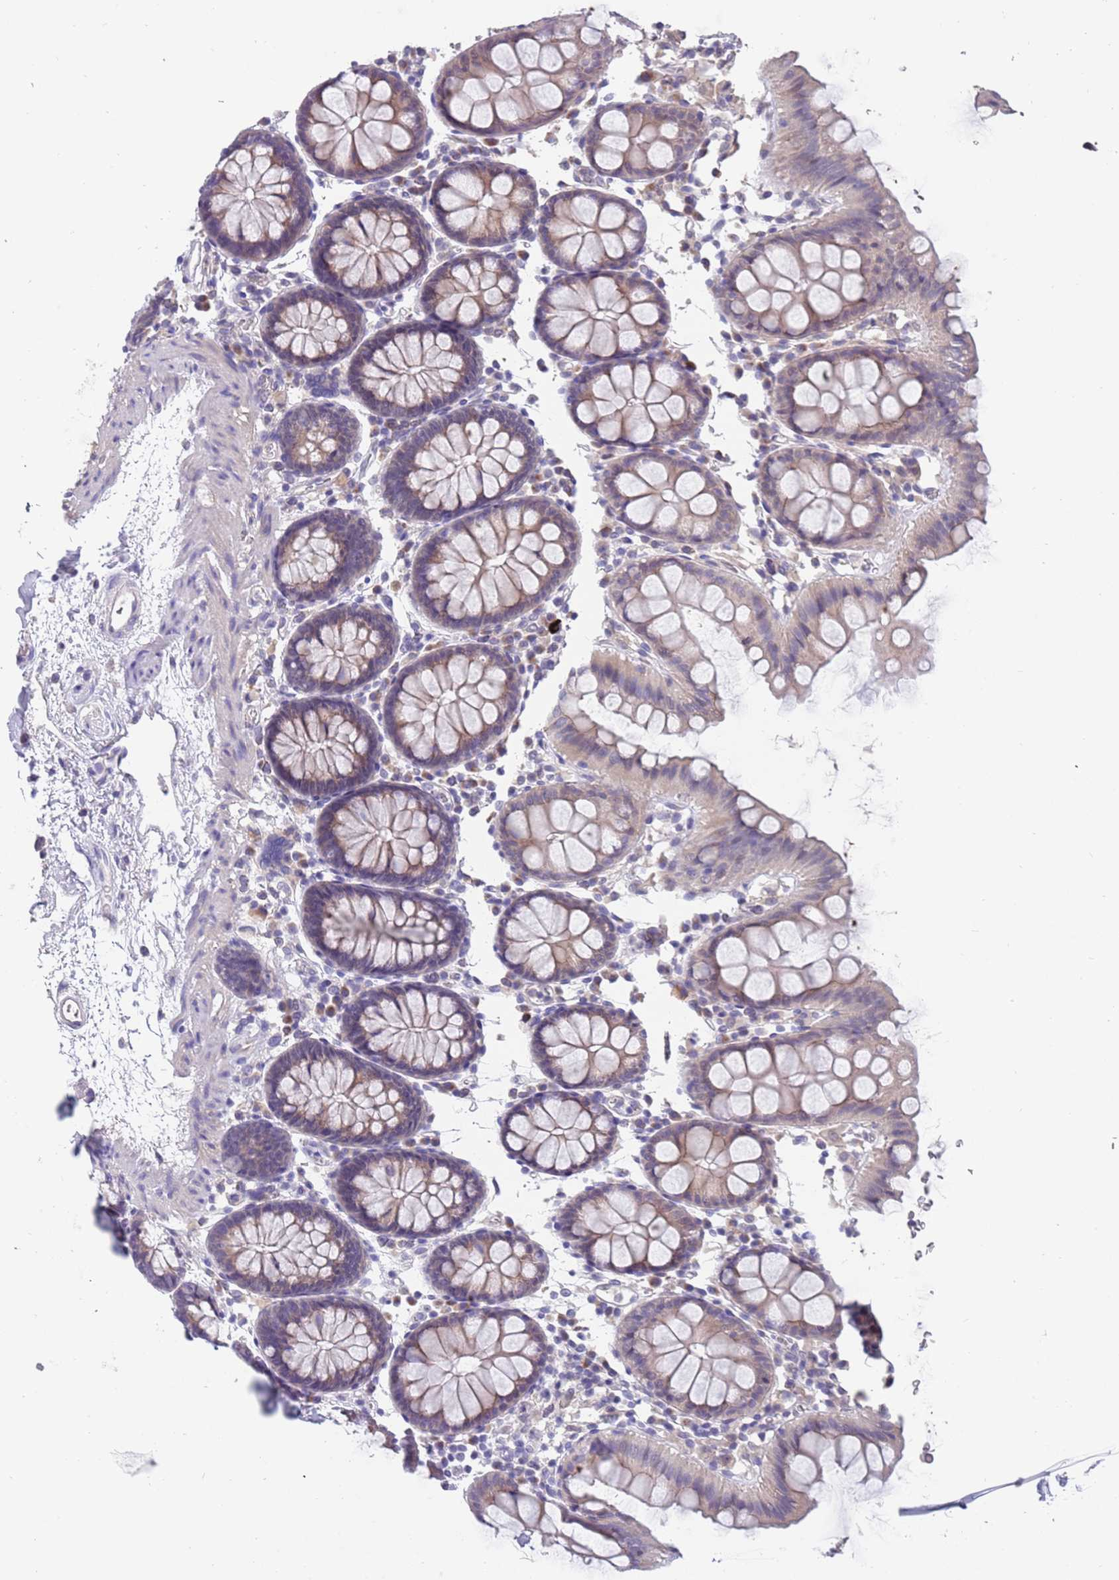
{"staining": {"intensity": "negative", "quantity": "none", "location": "none"}, "tissue": "colon", "cell_type": "Endothelial cells", "image_type": "normal", "snomed": [{"axis": "morphology", "description": "Normal tissue, NOS"}, {"axis": "topography", "description": "Colon"}], "caption": "This image is of unremarkable colon stained with immunohistochemistry to label a protein in brown with the nuclei are counter-stained blue. There is no positivity in endothelial cells.", "gene": "ZNF746", "patient": {"sex": "male", "age": 75}}